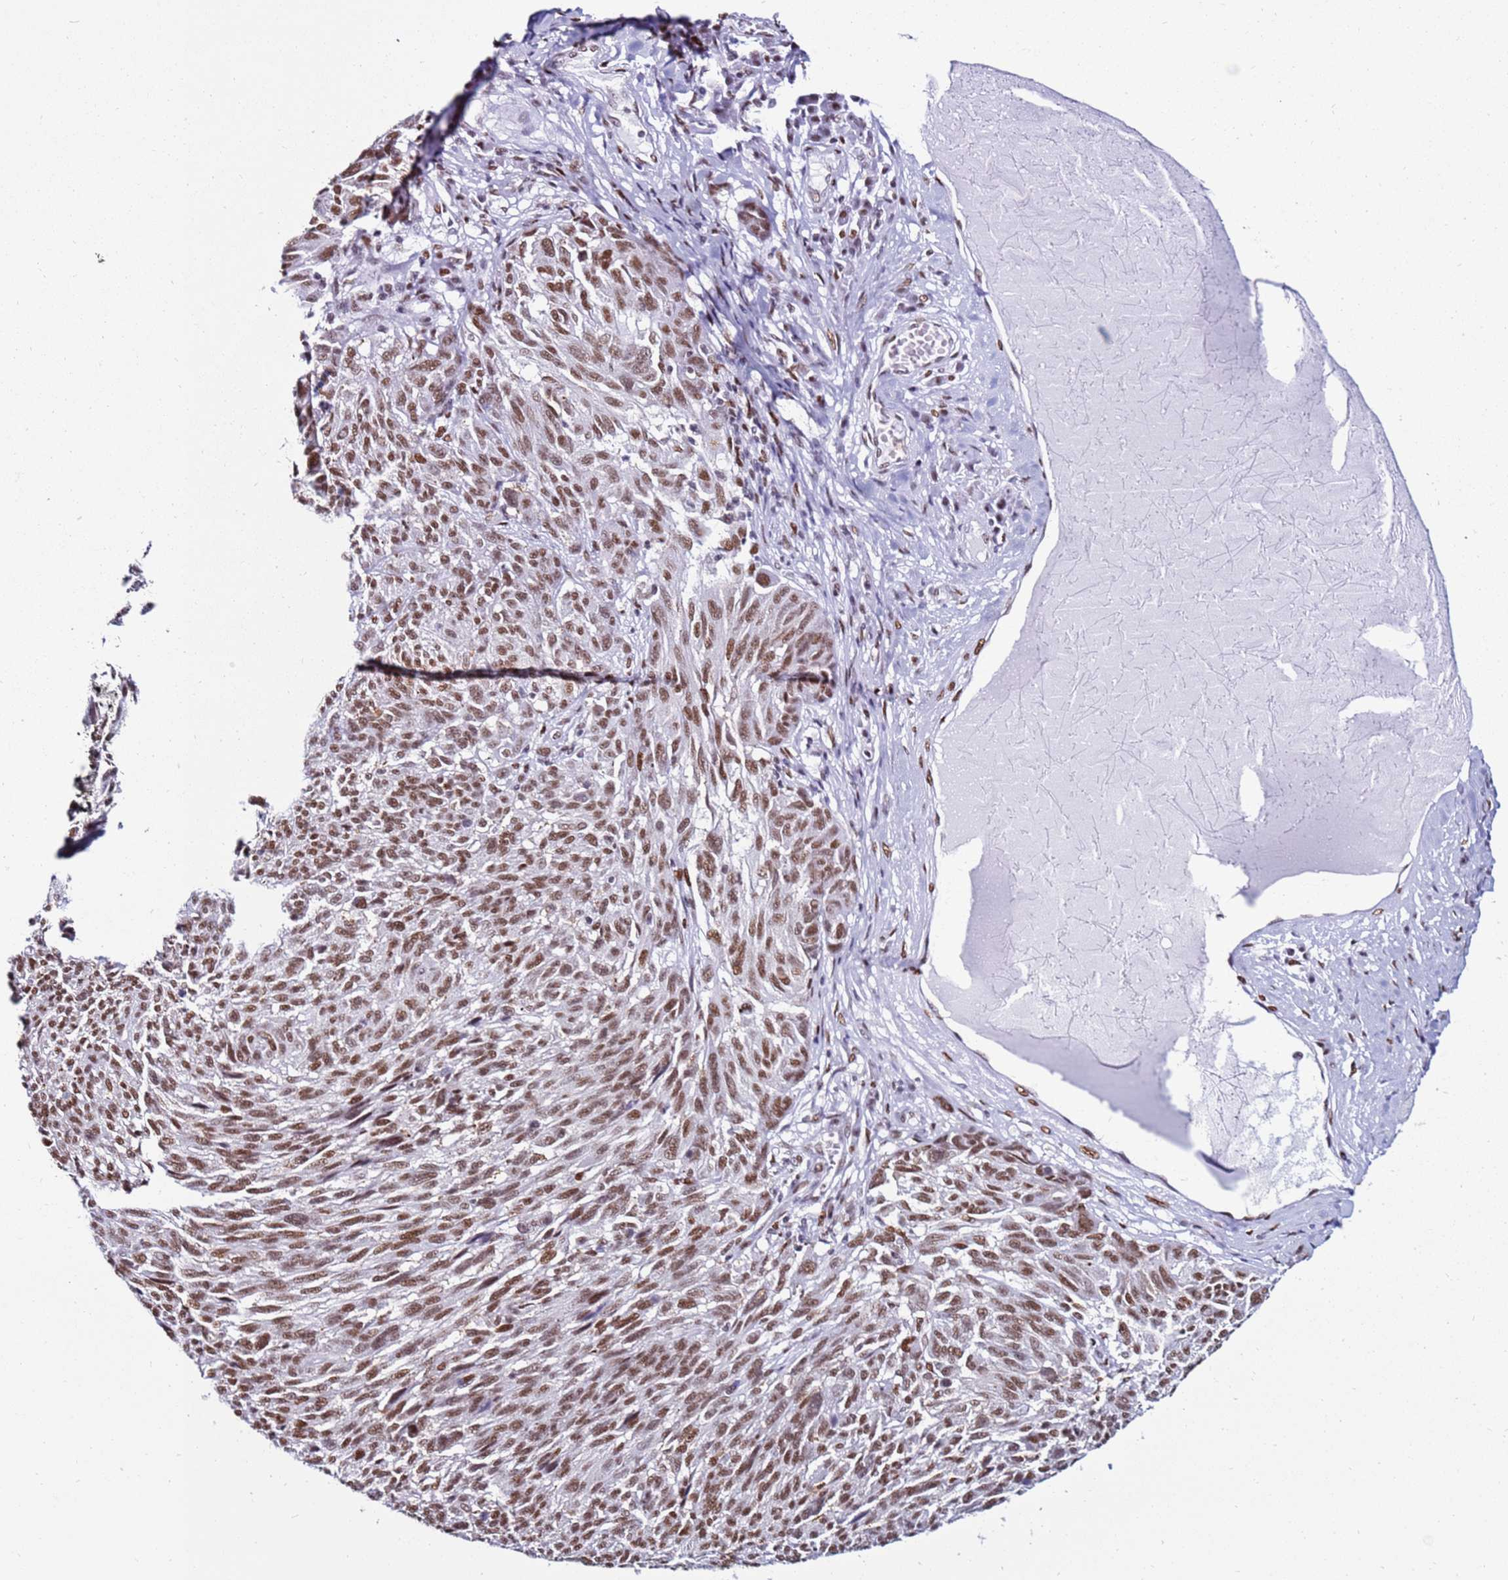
{"staining": {"intensity": "strong", "quantity": ">75%", "location": "nuclear"}, "tissue": "melanoma", "cell_type": "Tumor cells", "image_type": "cancer", "snomed": [{"axis": "morphology", "description": "Malignant melanoma, NOS"}, {"axis": "topography", "description": "Skin"}], "caption": "Immunohistochemistry (IHC) micrograph of human malignant melanoma stained for a protein (brown), which demonstrates high levels of strong nuclear positivity in approximately >75% of tumor cells.", "gene": "KPNA4", "patient": {"sex": "male", "age": 53}}